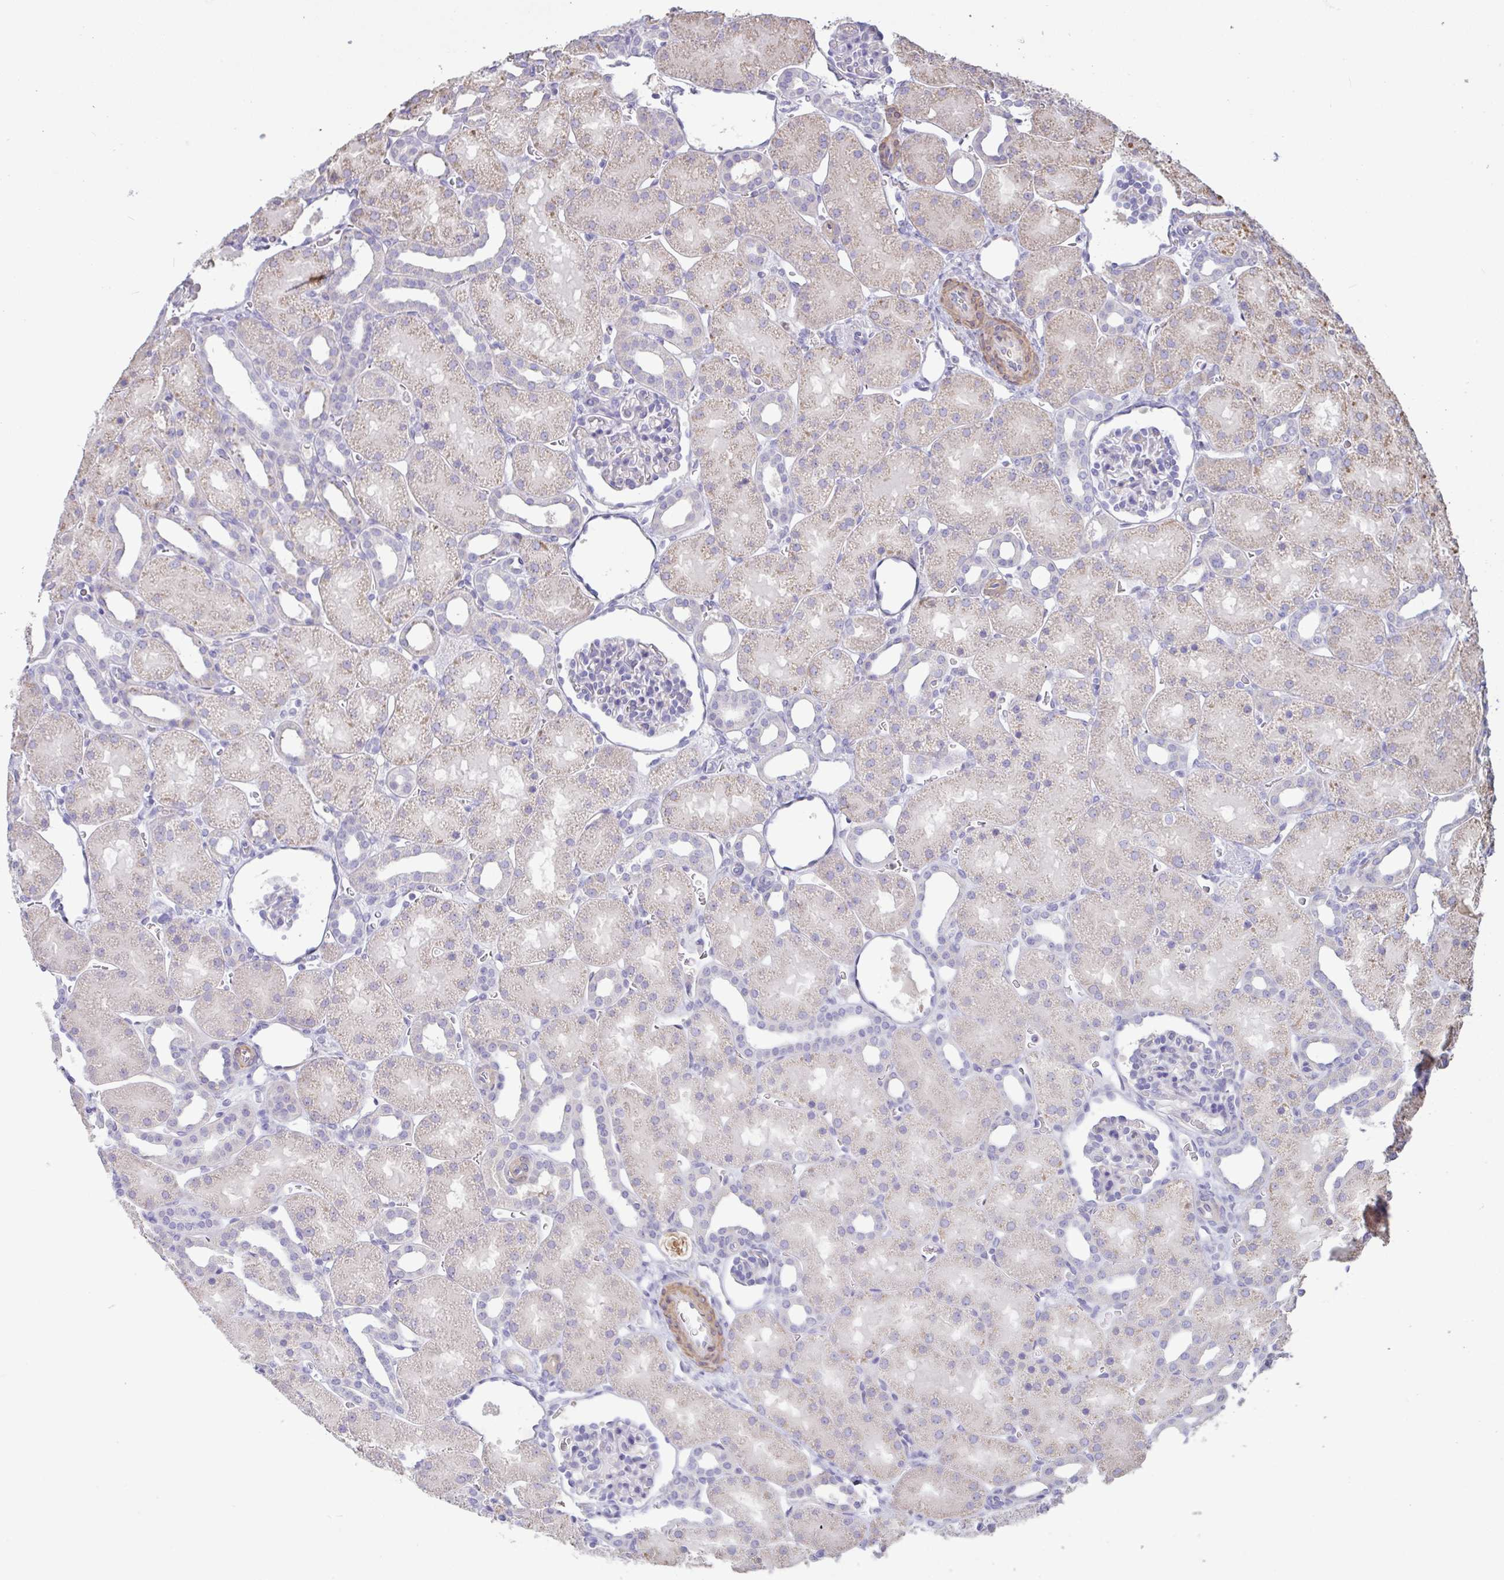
{"staining": {"intensity": "negative", "quantity": "none", "location": "none"}, "tissue": "kidney", "cell_type": "Cells in glomeruli", "image_type": "normal", "snomed": [{"axis": "morphology", "description": "Normal tissue, NOS"}, {"axis": "topography", "description": "Kidney"}], "caption": "IHC photomicrograph of unremarkable kidney: human kidney stained with DAB (3,3'-diaminobenzidine) demonstrates no significant protein staining in cells in glomeruli.", "gene": "PYGM", "patient": {"sex": "male", "age": 2}}